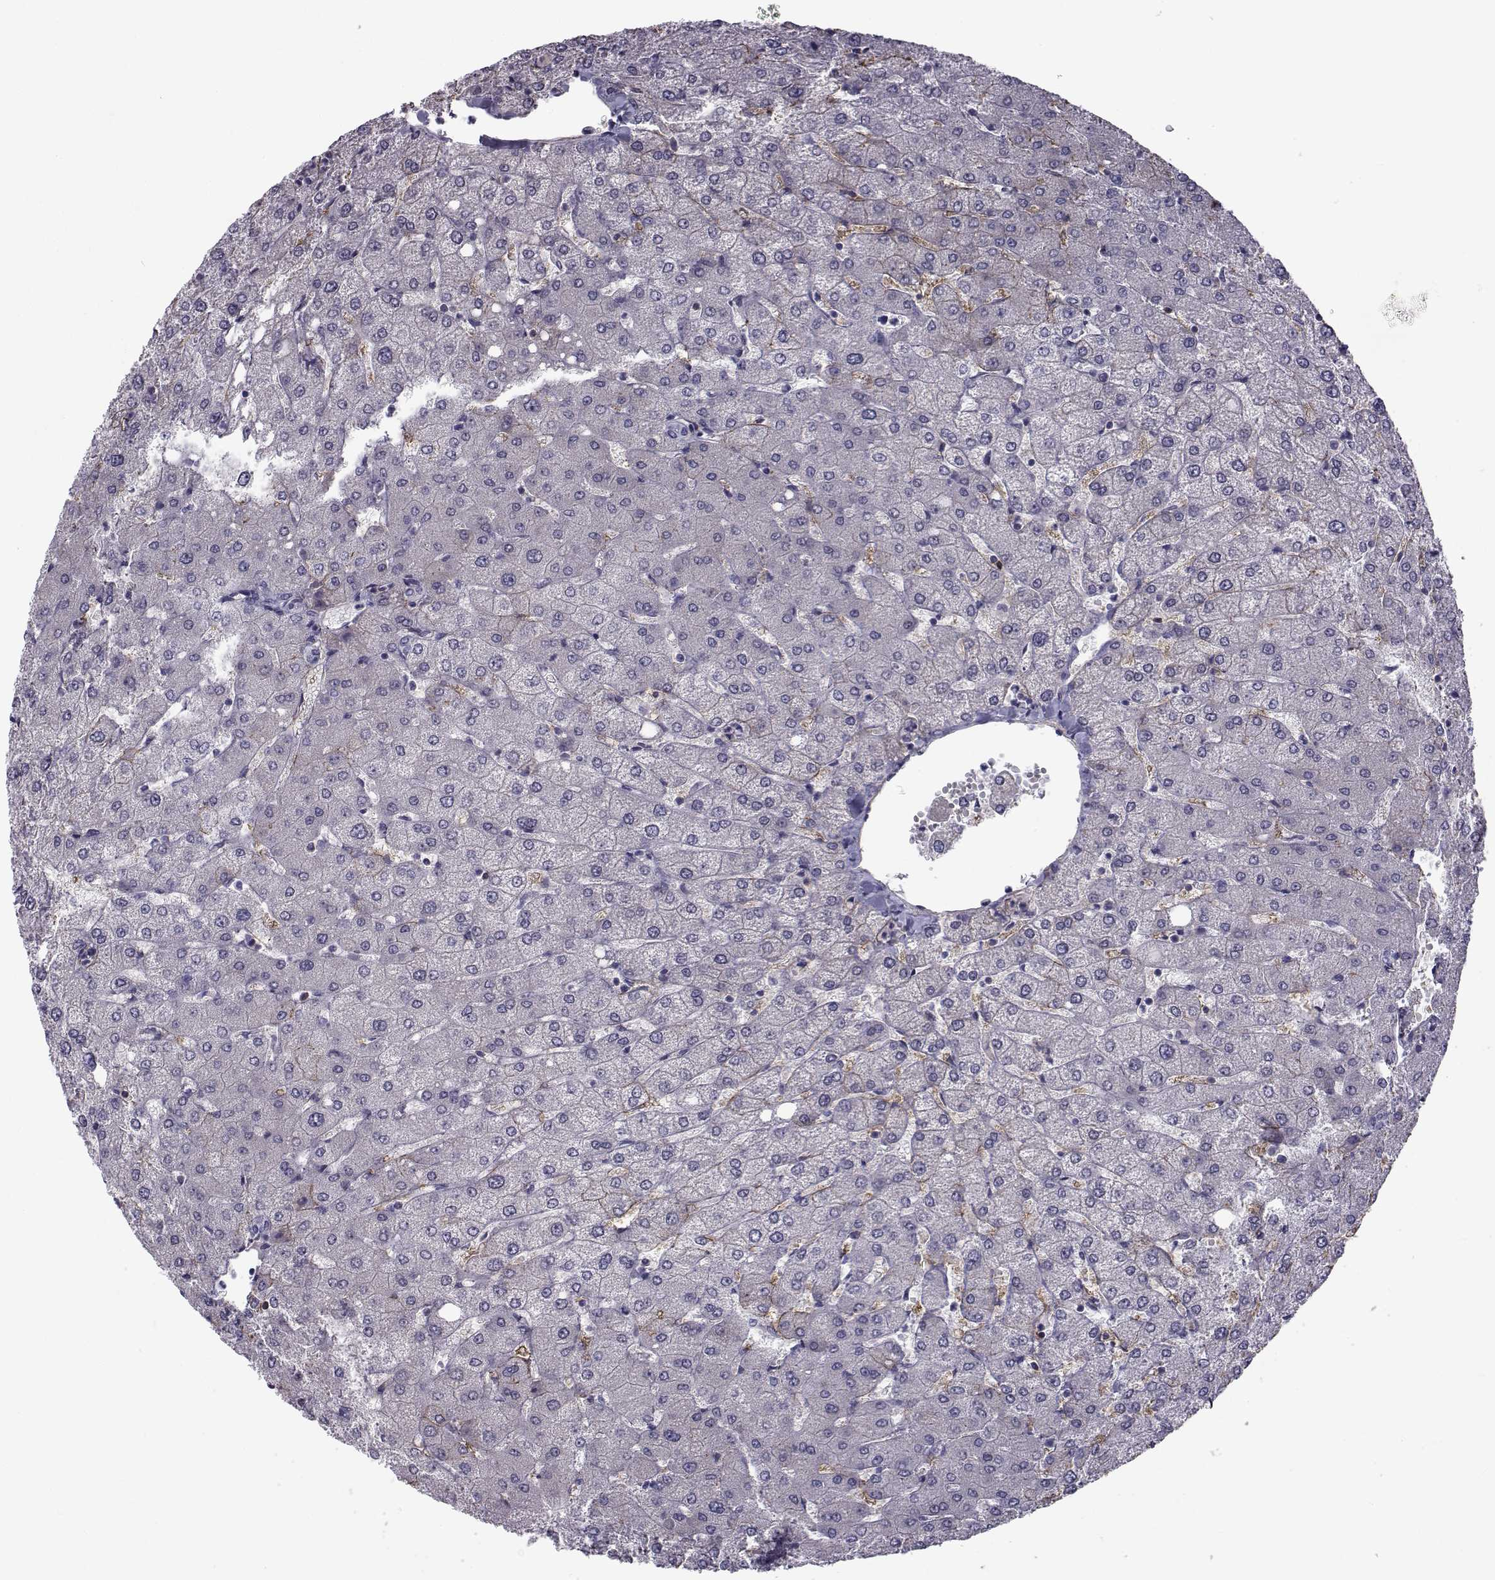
{"staining": {"intensity": "negative", "quantity": "none", "location": "none"}, "tissue": "liver", "cell_type": "Cholangiocytes", "image_type": "normal", "snomed": [{"axis": "morphology", "description": "Normal tissue, NOS"}, {"axis": "topography", "description": "Liver"}], "caption": "Cholangiocytes show no significant positivity in unremarkable liver. The staining is performed using DAB (3,3'-diaminobenzidine) brown chromogen with nuclei counter-stained in using hematoxylin.", "gene": "LRRC27", "patient": {"sex": "female", "age": 54}}